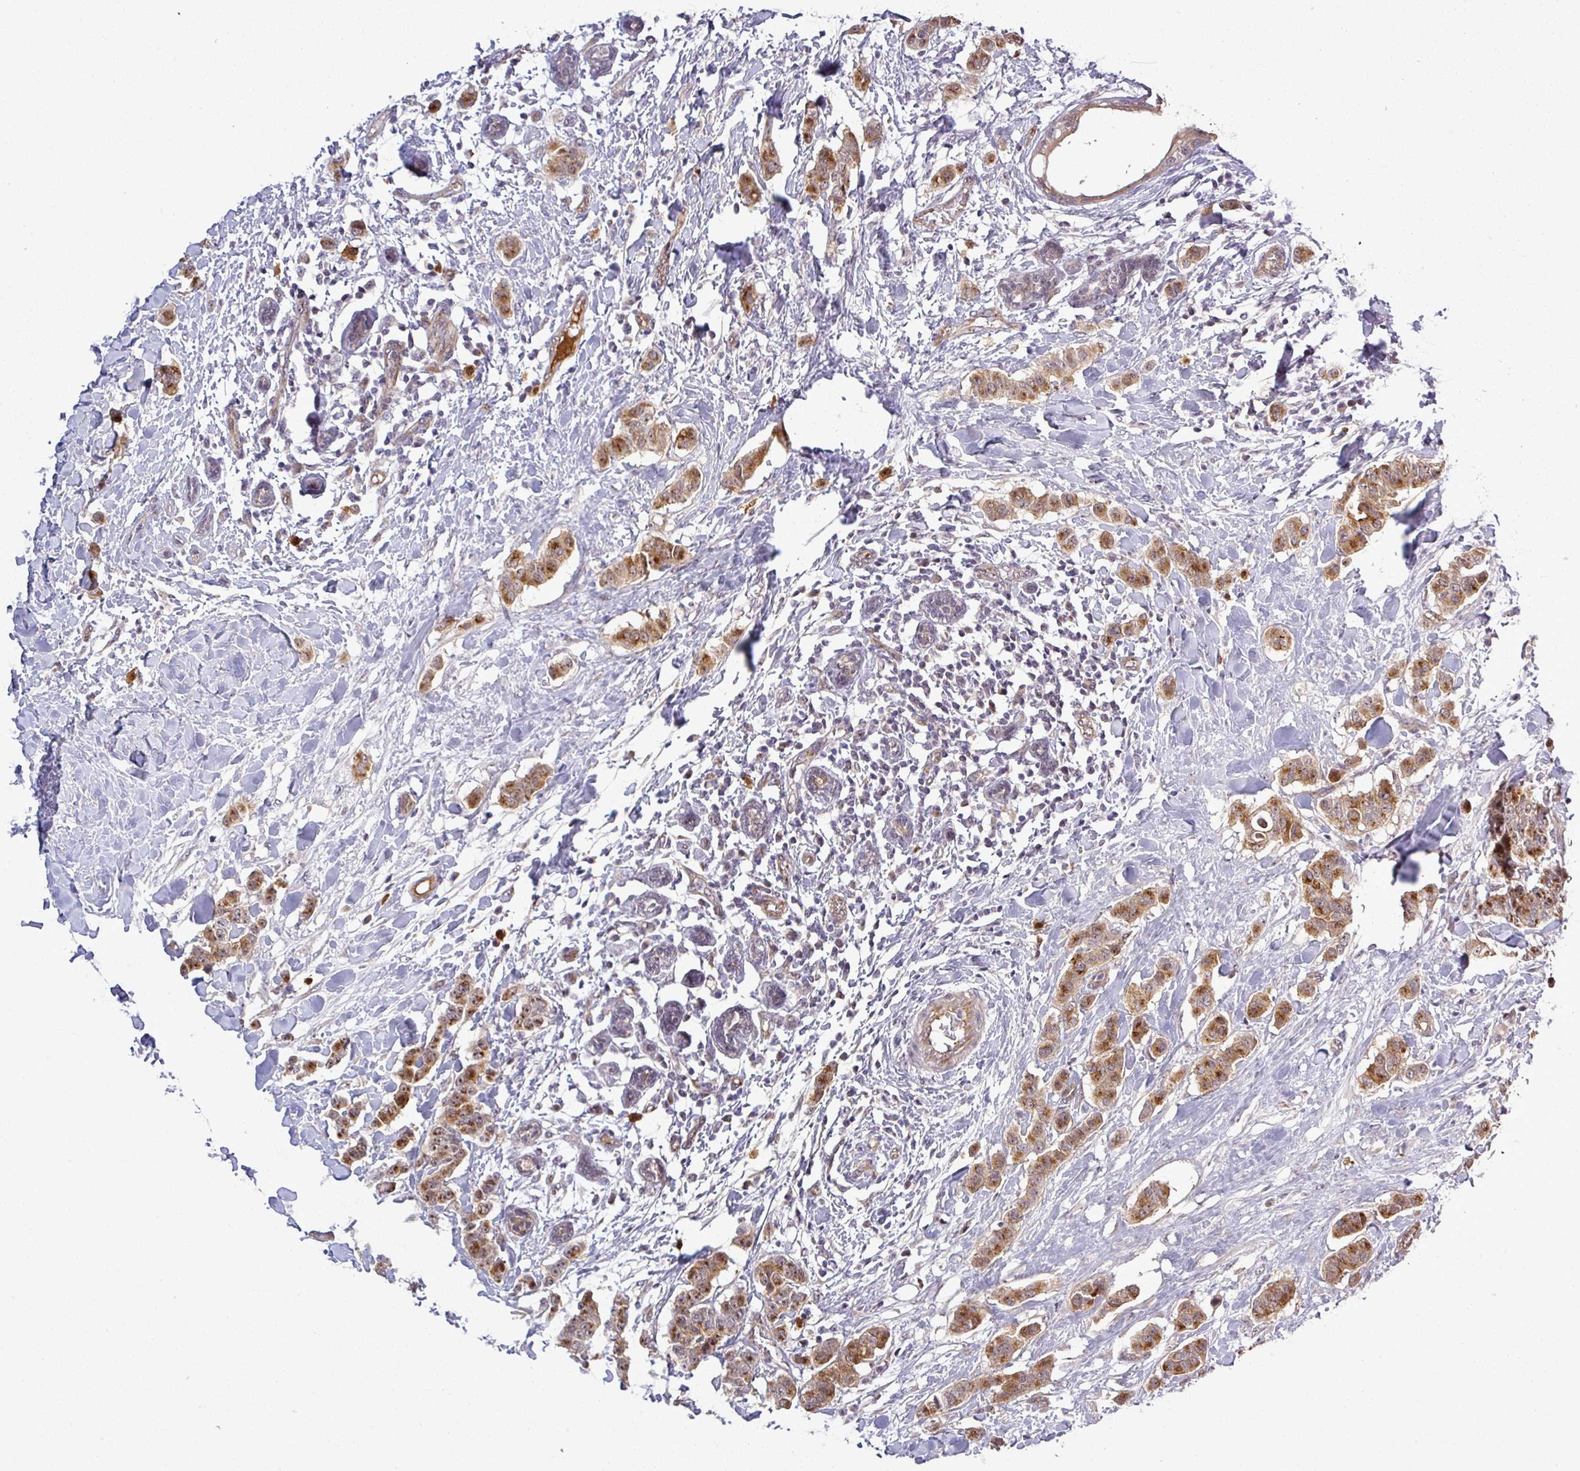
{"staining": {"intensity": "moderate", "quantity": ">75%", "location": "cytoplasmic/membranous"}, "tissue": "breast cancer", "cell_type": "Tumor cells", "image_type": "cancer", "snomed": [{"axis": "morphology", "description": "Duct carcinoma"}, {"axis": "topography", "description": "Breast"}], "caption": "About >75% of tumor cells in human breast cancer show moderate cytoplasmic/membranous protein positivity as visualized by brown immunohistochemical staining.", "gene": "PCDH1", "patient": {"sex": "female", "age": 40}}